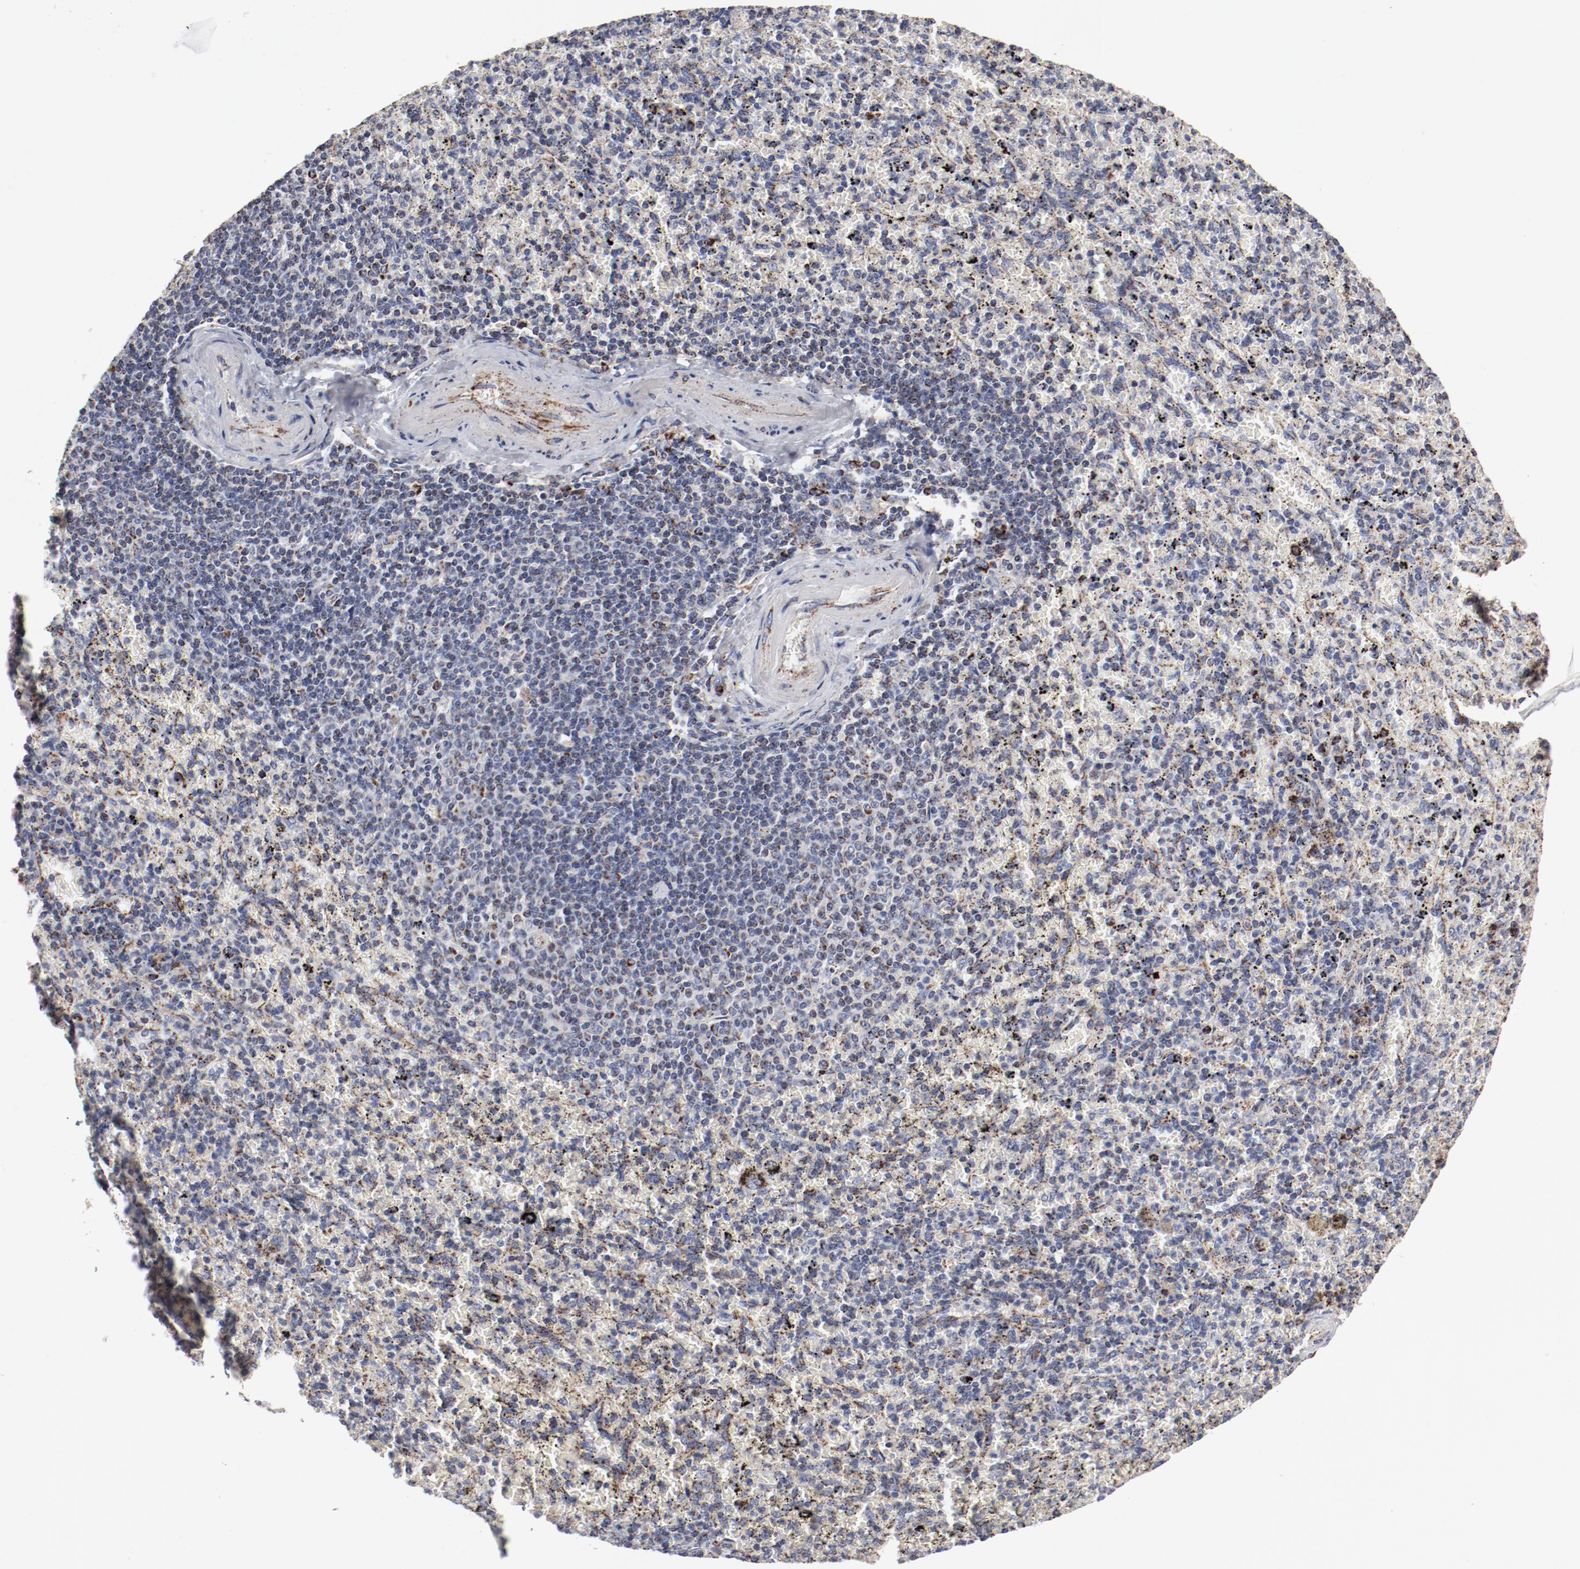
{"staining": {"intensity": "negative", "quantity": "none", "location": "none"}, "tissue": "spleen", "cell_type": "Cells in red pulp", "image_type": "normal", "snomed": [{"axis": "morphology", "description": "Normal tissue, NOS"}, {"axis": "topography", "description": "Spleen"}], "caption": "DAB (3,3'-diaminobenzidine) immunohistochemical staining of benign spleen displays no significant staining in cells in red pulp. (DAB (3,3'-diaminobenzidine) immunohistochemistry with hematoxylin counter stain).", "gene": "NDUFV2", "patient": {"sex": "female", "age": 43}}